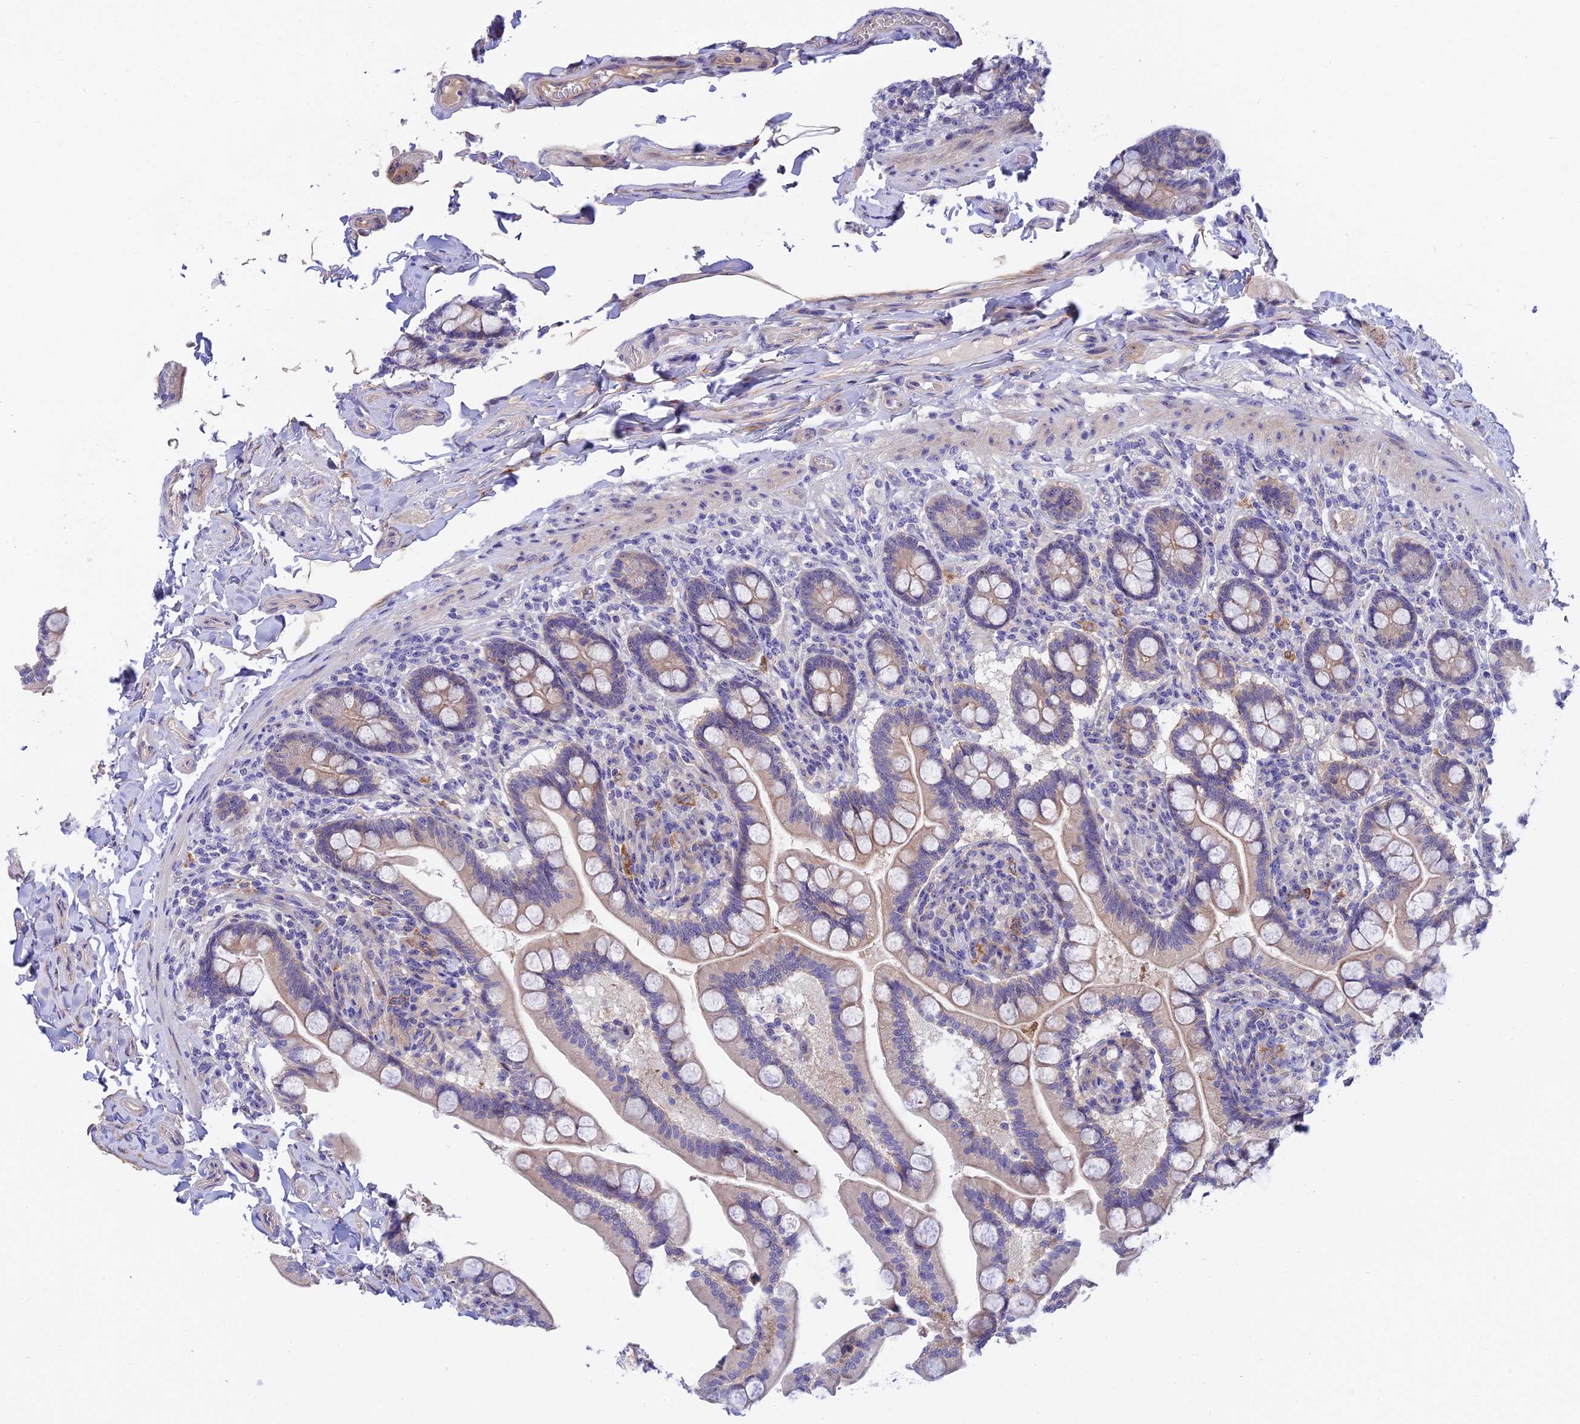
{"staining": {"intensity": "moderate", "quantity": "25%-75%", "location": "cytoplasmic/membranous"}, "tissue": "small intestine", "cell_type": "Glandular cells", "image_type": "normal", "snomed": [{"axis": "morphology", "description": "Normal tissue, NOS"}, {"axis": "topography", "description": "Small intestine"}], "caption": "Brown immunohistochemical staining in unremarkable human small intestine demonstrates moderate cytoplasmic/membranous positivity in about 25%-75% of glandular cells. The protein is shown in brown color, while the nuclei are stained blue.", "gene": "DUSP29", "patient": {"sex": "female", "age": 64}}